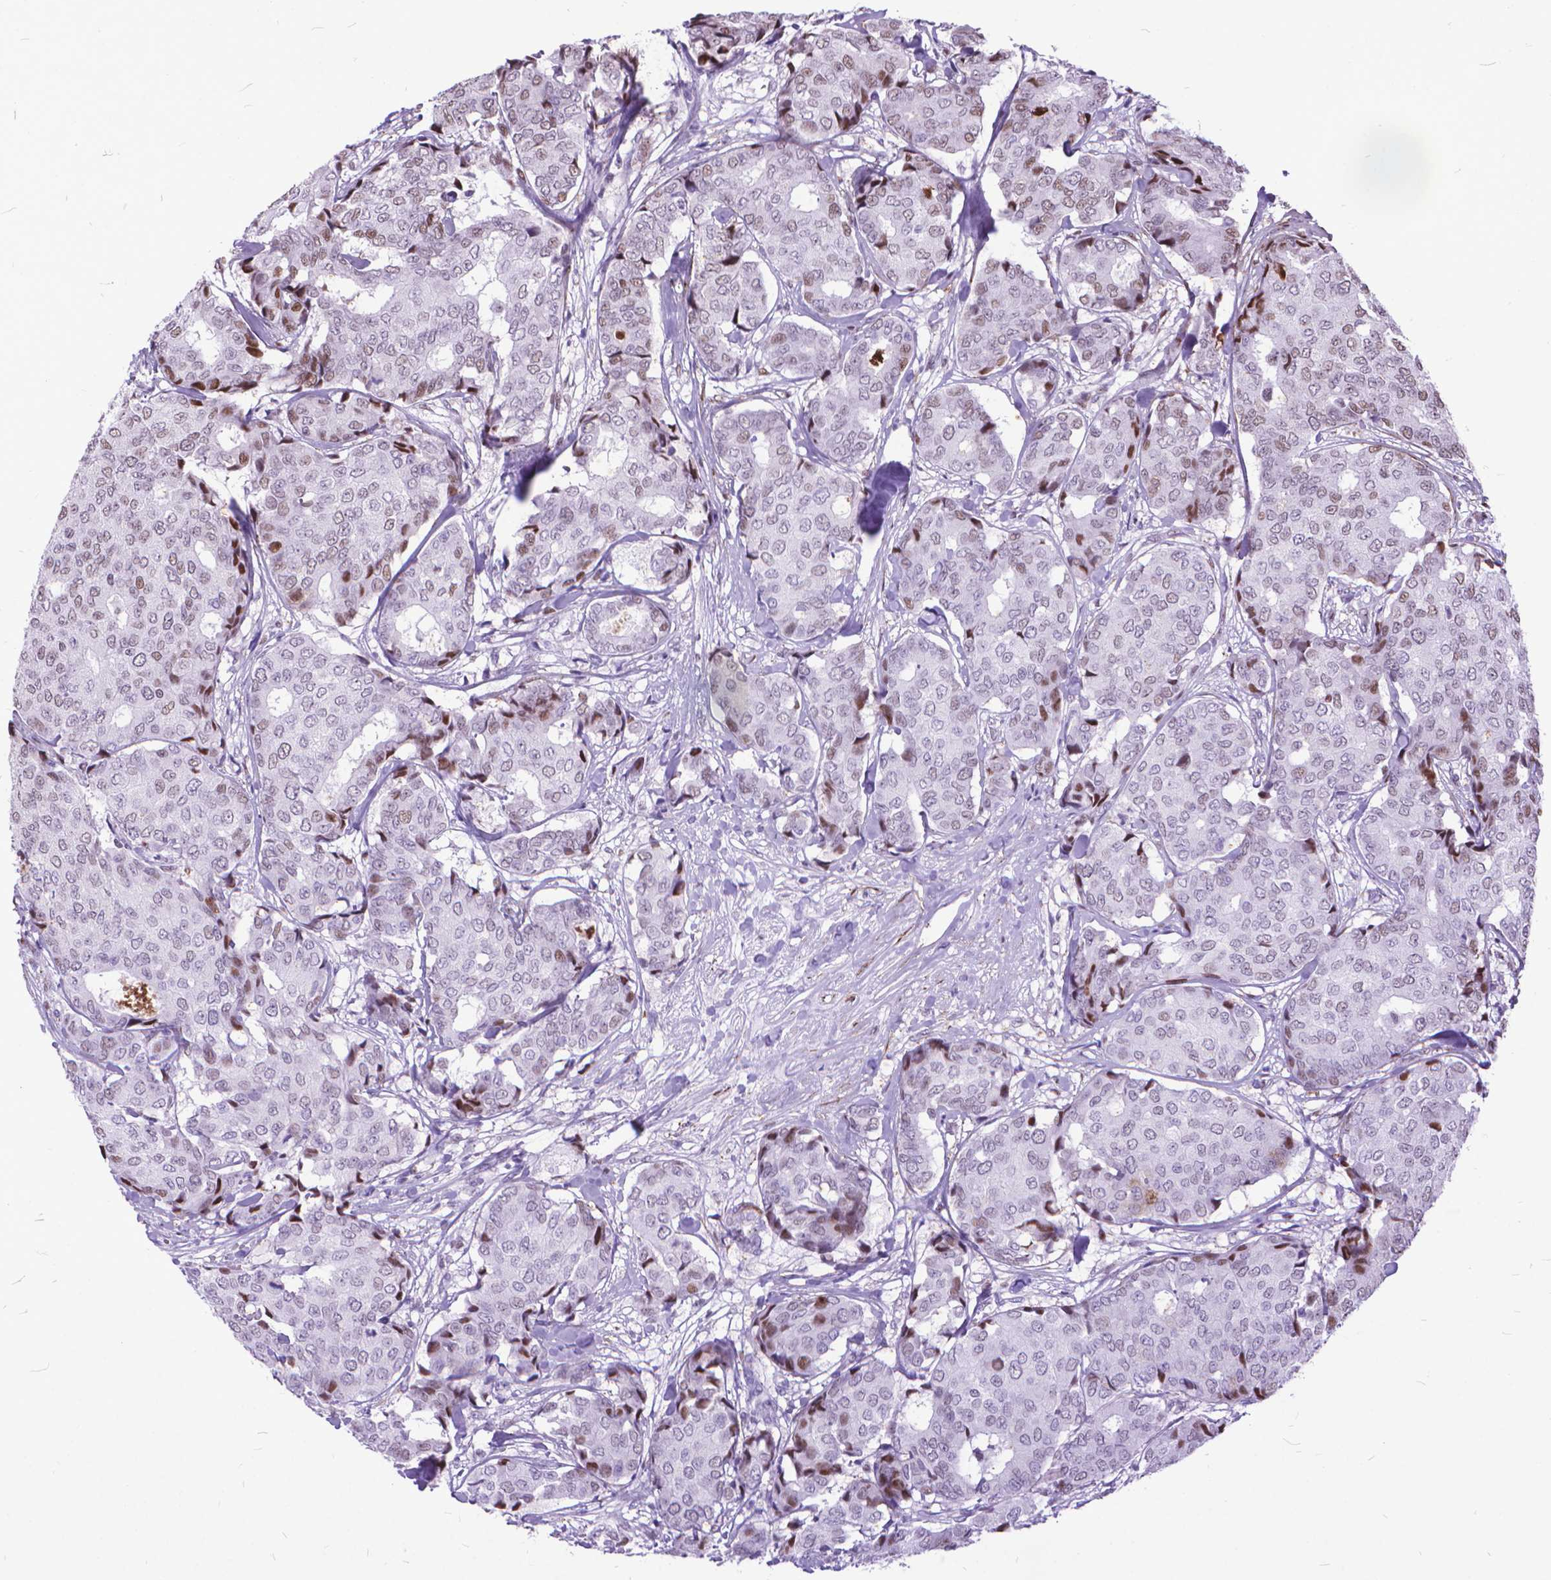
{"staining": {"intensity": "moderate", "quantity": "<25%", "location": "nuclear"}, "tissue": "breast cancer", "cell_type": "Tumor cells", "image_type": "cancer", "snomed": [{"axis": "morphology", "description": "Duct carcinoma"}, {"axis": "topography", "description": "Breast"}], "caption": "Protein staining of breast cancer (invasive ductal carcinoma) tissue shows moderate nuclear expression in about <25% of tumor cells.", "gene": "POLE4", "patient": {"sex": "female", "age": 75}}